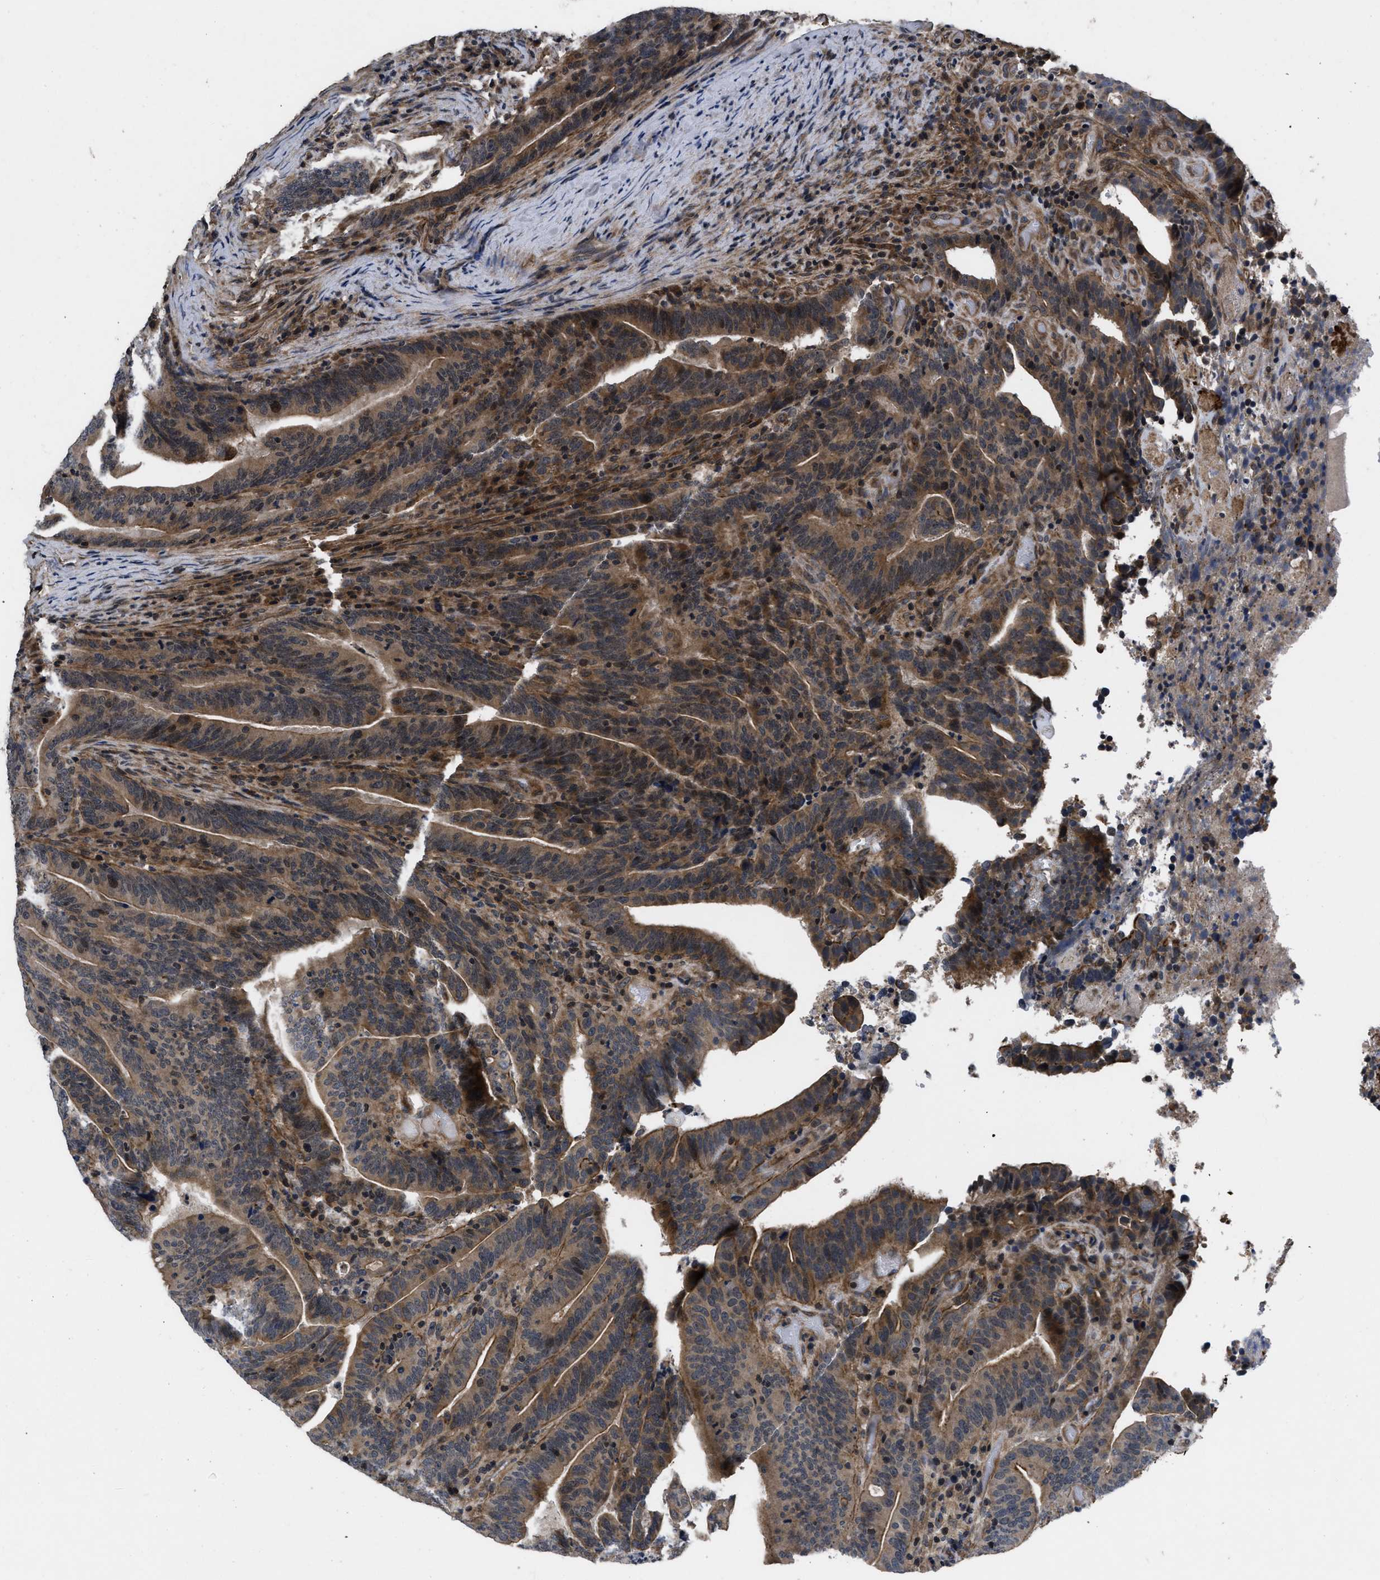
{"staining": {"intensity": "moderate", "quantity": ">75%", "location": "cytoplasmic/membranous"}, "tissue": "colorectal cancer", "cell_type": "Tumor cells", "image_type": "cancer", "snomed": [{"axis": "morphology", "description": "Adenocarcinoma, NOS"}, {"axis": "topography", "description": "Colon"}], "caption": "The photomicrograph displays staining of adenocarcinoma (colorectal), revealing moderate cytoplasmic/membranous protein positivity (brown color) within tumor cells.", "gene": "DNAJC14", "patient": {"sex": "female", "age": 66}}